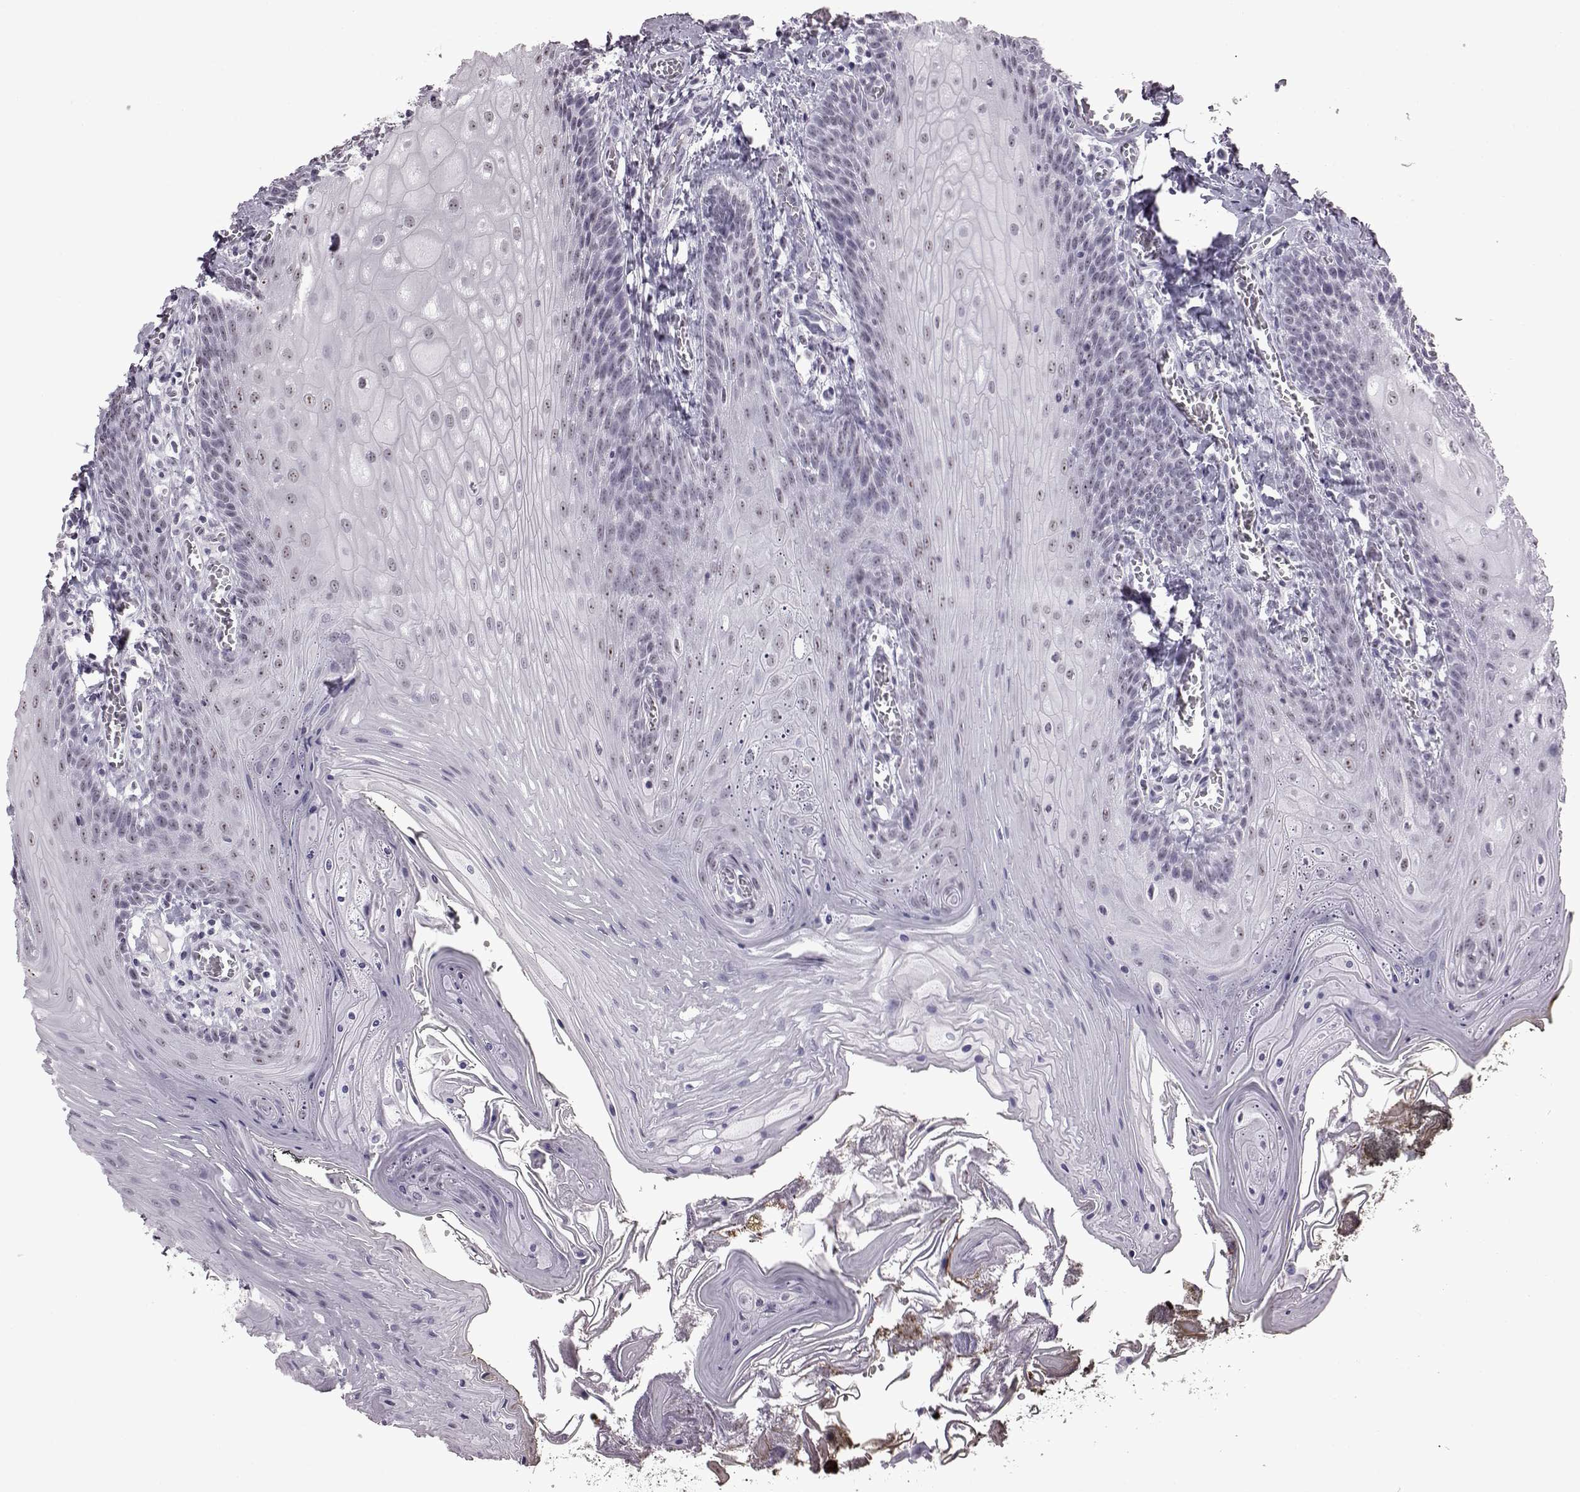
{"staining": {"intensity": "negative", "quantity": "none", "location": "none"}, "tissue": "oral mucosa", "cell_type": "Squamous epithelial cells", "image_type": "normal", "snomed": [{"axis": "morphology", "description": "Normal tissue, NOS"}, {"axis": "topography", "description": "Oral tissue"}], "caption": "This is a image of immunohistochemistry (IHC) staining of normal oral mucosa, which shows no expression in squamous epithelial cells.", "gene": "ADGRG2", "patient": {"sex": "male", "age": 9}}